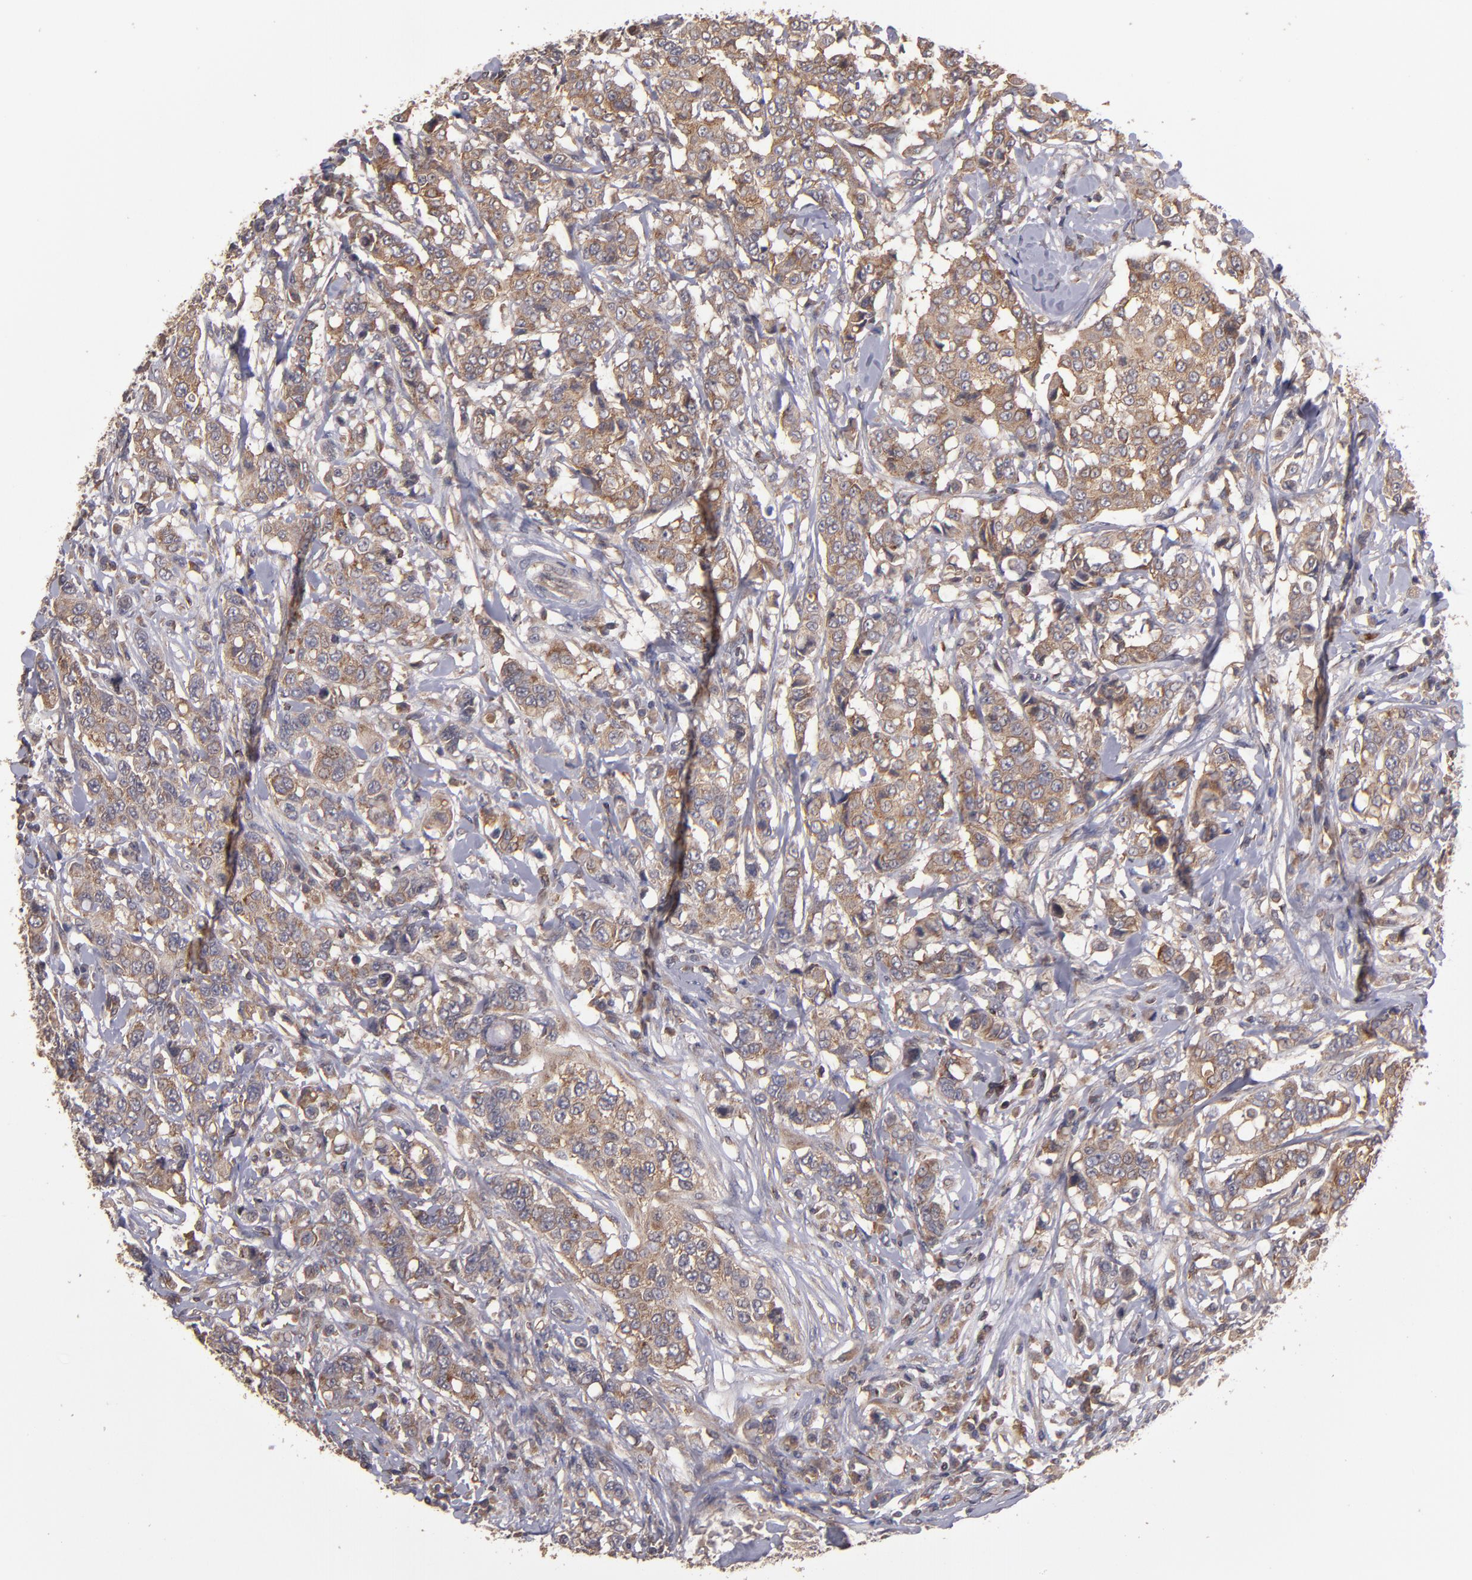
{"staining": {"intensity": "moderate", "quantity": ">75%", "location": "cytoplasmic/membranous"}, "tissue": "breast cancer", "cell_type": "Tumor cells", "image_type": "cancer", "snomed": [{"axis": "morphology", "description": "Duct carcinoma"}, {"axis": "topography", "description": "Breast"}], "caption": "The image demonstrates immunohistochemical staining of breast cancer. There is moderate cytoplasmic/membranous expression is appreciated in approximately >75% of tumor cells.", "gene": "NF2", "patient": {"sex": "female", "age": 27}}